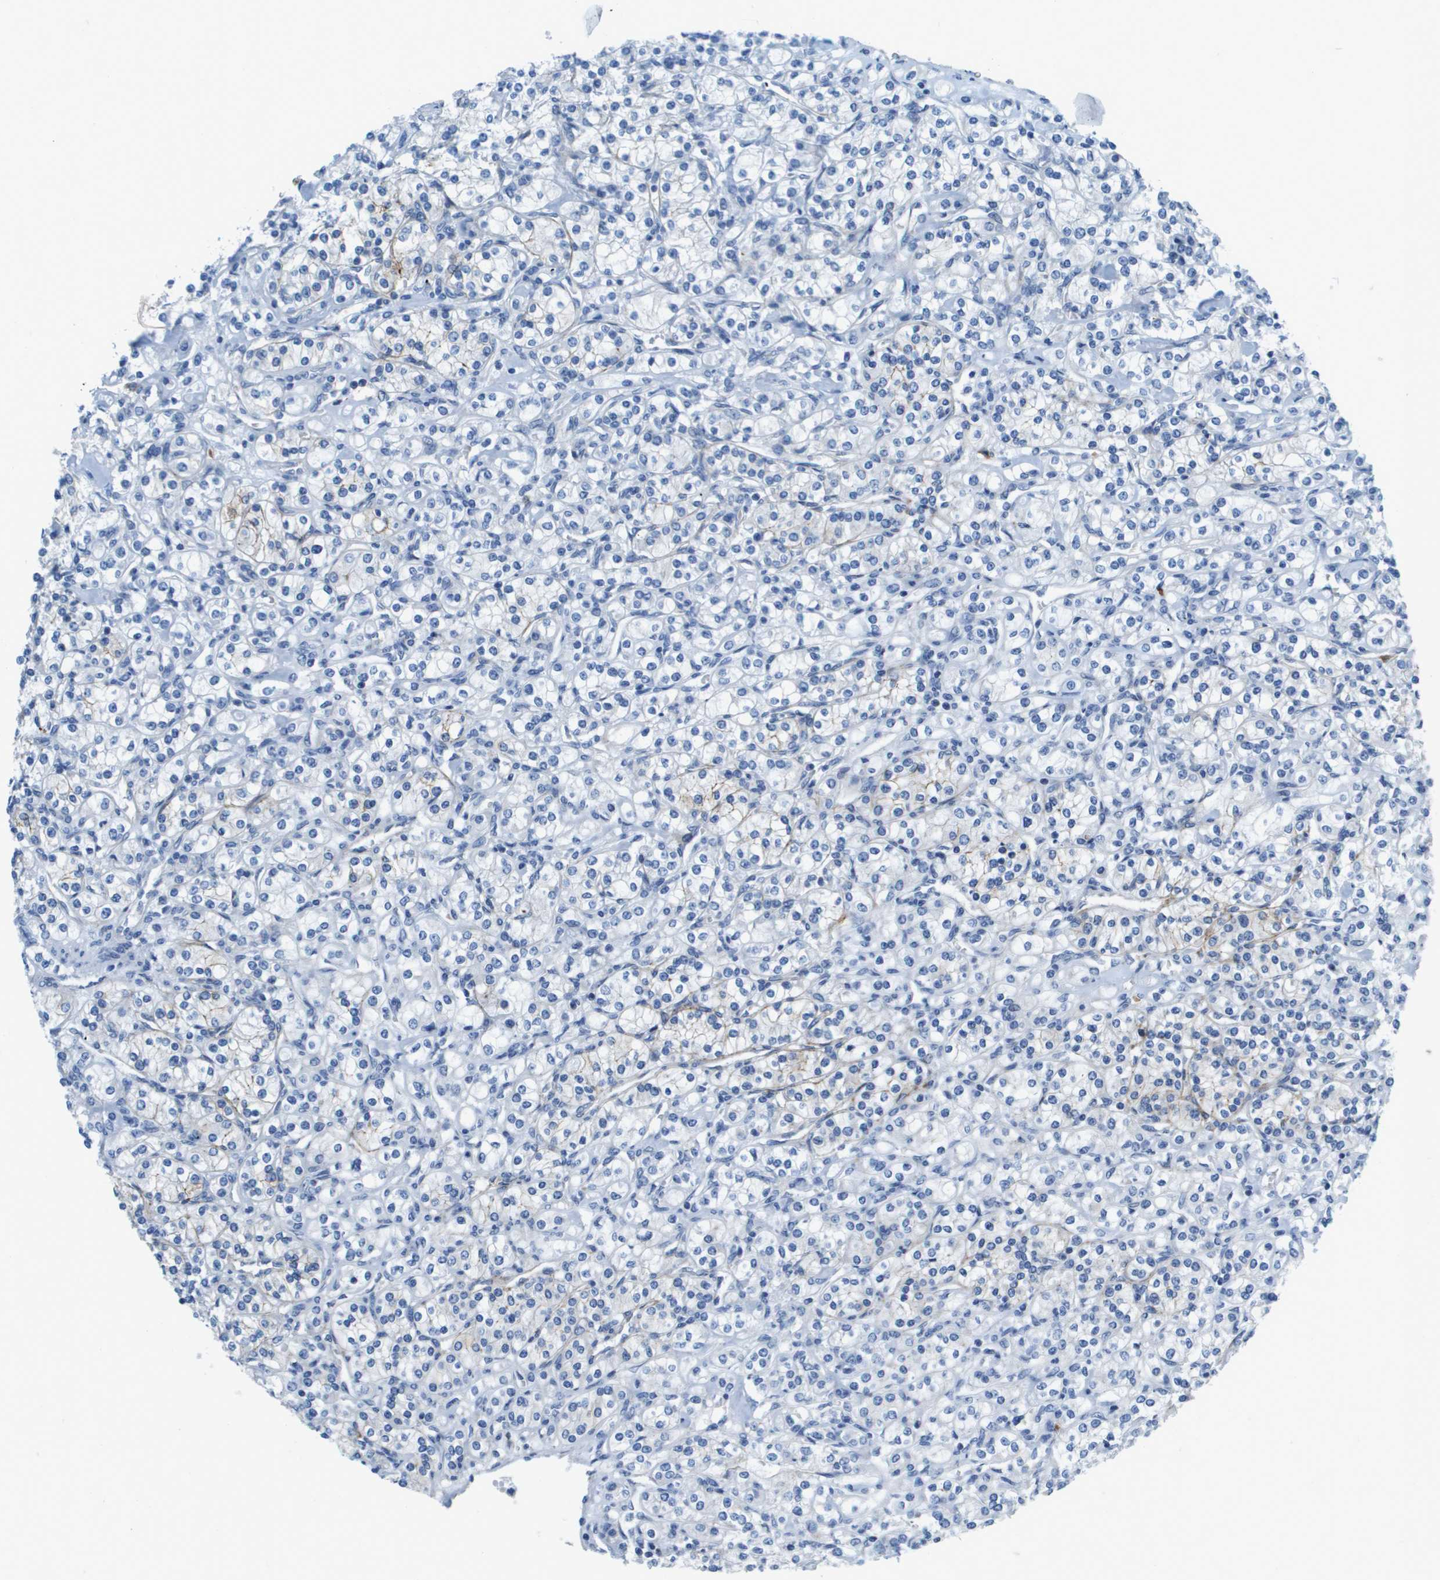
{"staining": {"intensity": "negative", "quantity": "none", "location": "none"}, "tissue": "renal cancer", "cell_type": "Tumor cells", "image_type": "cancer", "snomed": [{"axis": "morphology", "description": "Adenocarcinoma, NOS"}, {"axis": "topography", "description": "Kidney"}], "caption": "Human adenocarcinoma (renal) stained for a protein using immunohistochemistry (IHC) shows no positivity in tumor cells.", "gene": "SDC1", "patient": {"sex": "male", "age": 77}}